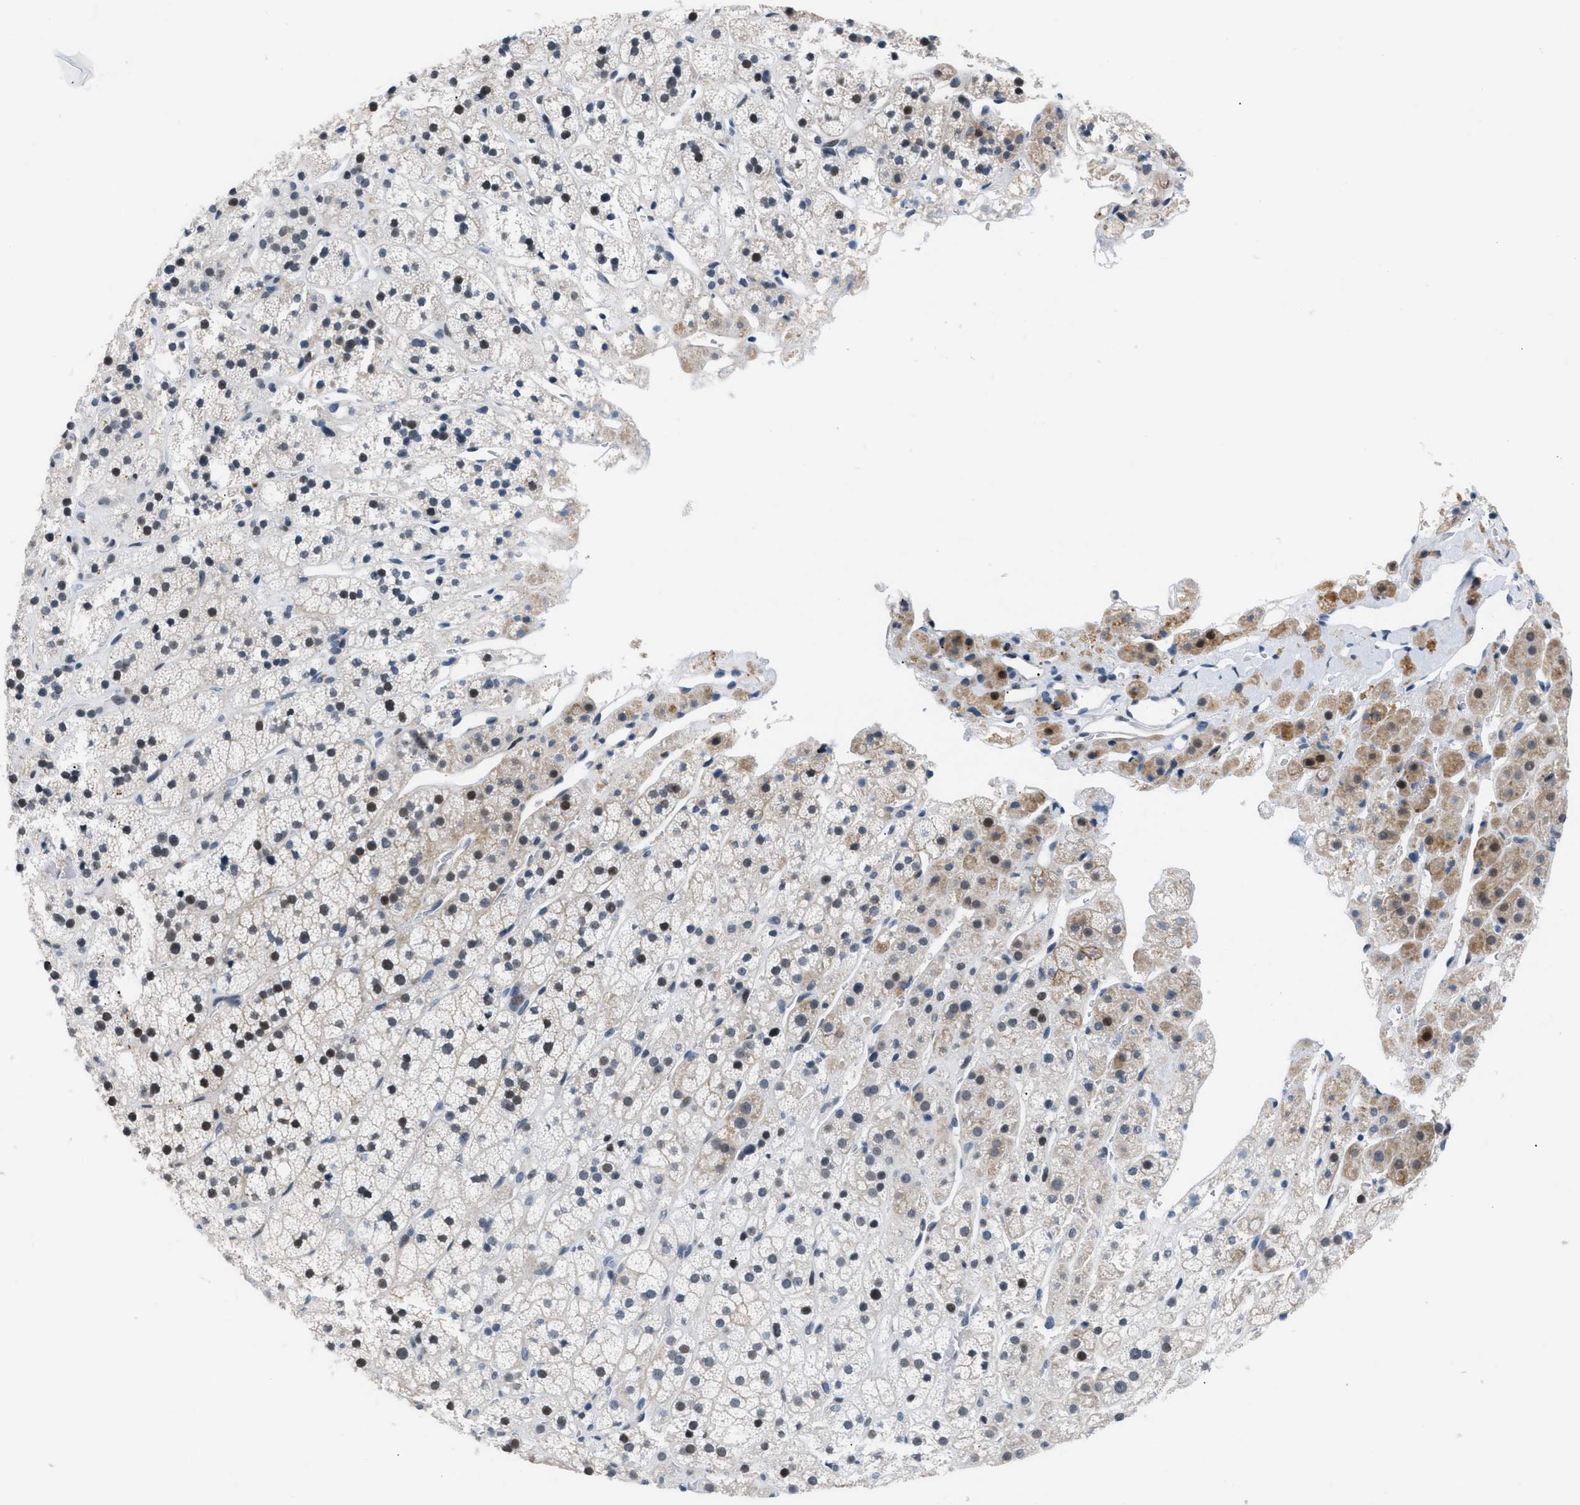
{"staining": {"intensity": "moderate", "quantity": "<25%", "location": "cytoplasmic/membranous,nuclear"}, "tissue": "adrenal gland", "cell_type": "Glandular cells", "image_type": "normal", "snomed": [{"axis": "morphology", "description": "Normal tissue, NOS"}, {"axis": "topography", "description": "Adrenal gland"}], "caption": "Adrenal gland stained with DAB IHC demonstrates low levels of moderate cytoplasmic/membranous,nuclear expression in about <25% of glandular cells.", "gene": "KCNC3", "patient": {"sex": "male", "age": 56}}